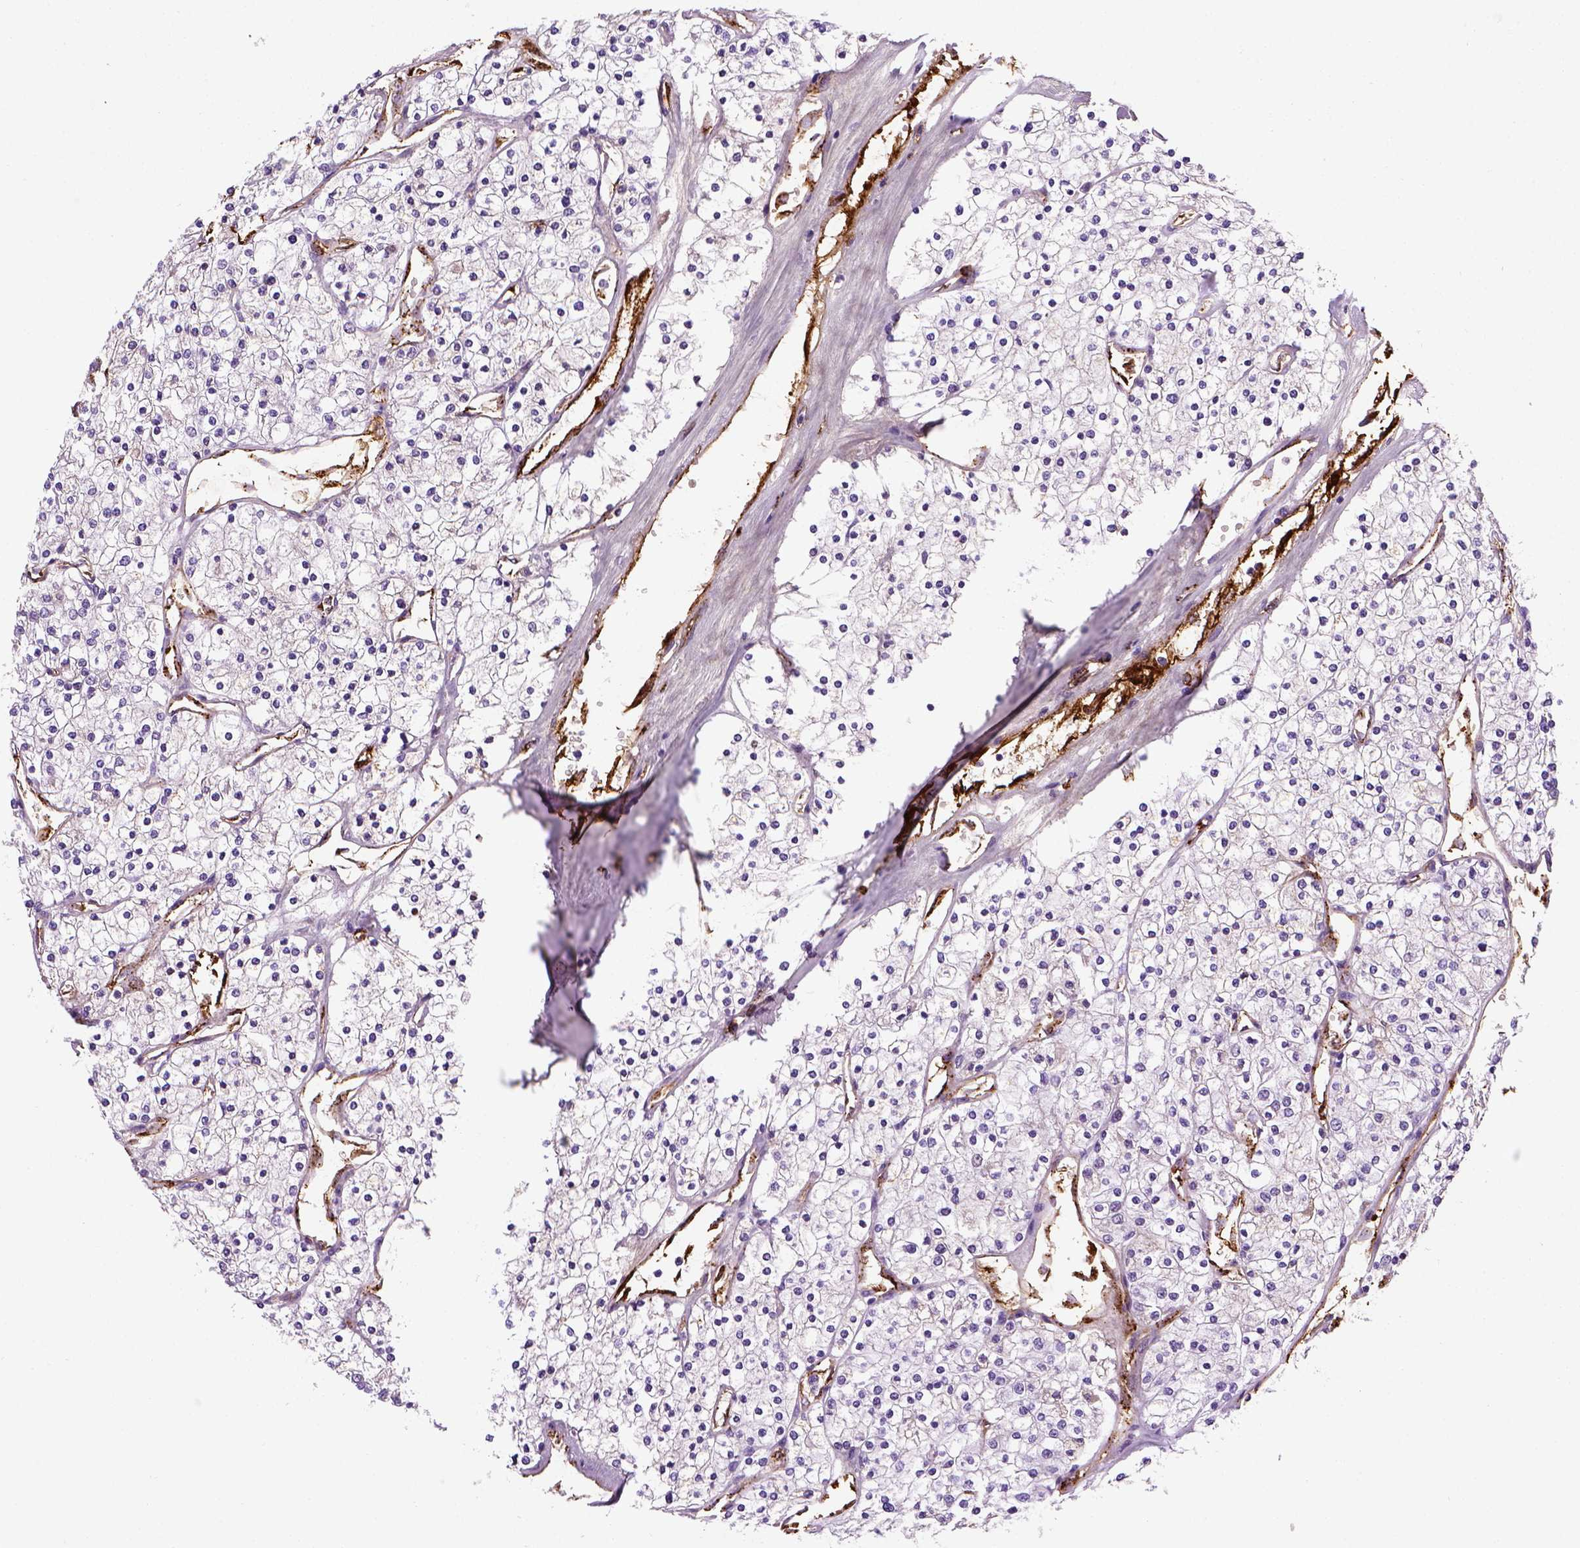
{"staining": {"intensity": "negative", "quantity": "none", "location": "none"}, "tissue": "renal cancer", "cell_type": "Tumor cells", "image_type": "cancer", "snomed": [{"axis": "morphology", "description": "Adenocarcinoma, NOS"}, {"axis": "topography", "description": "Kidney"}], "caption": "There is no significant staining in tumor cells of renal adenocarcinoma. (DAB IHC with hematoxylin counter stain).", "gene": "VWF", "patient": {"sex": "male", "age": 80}}